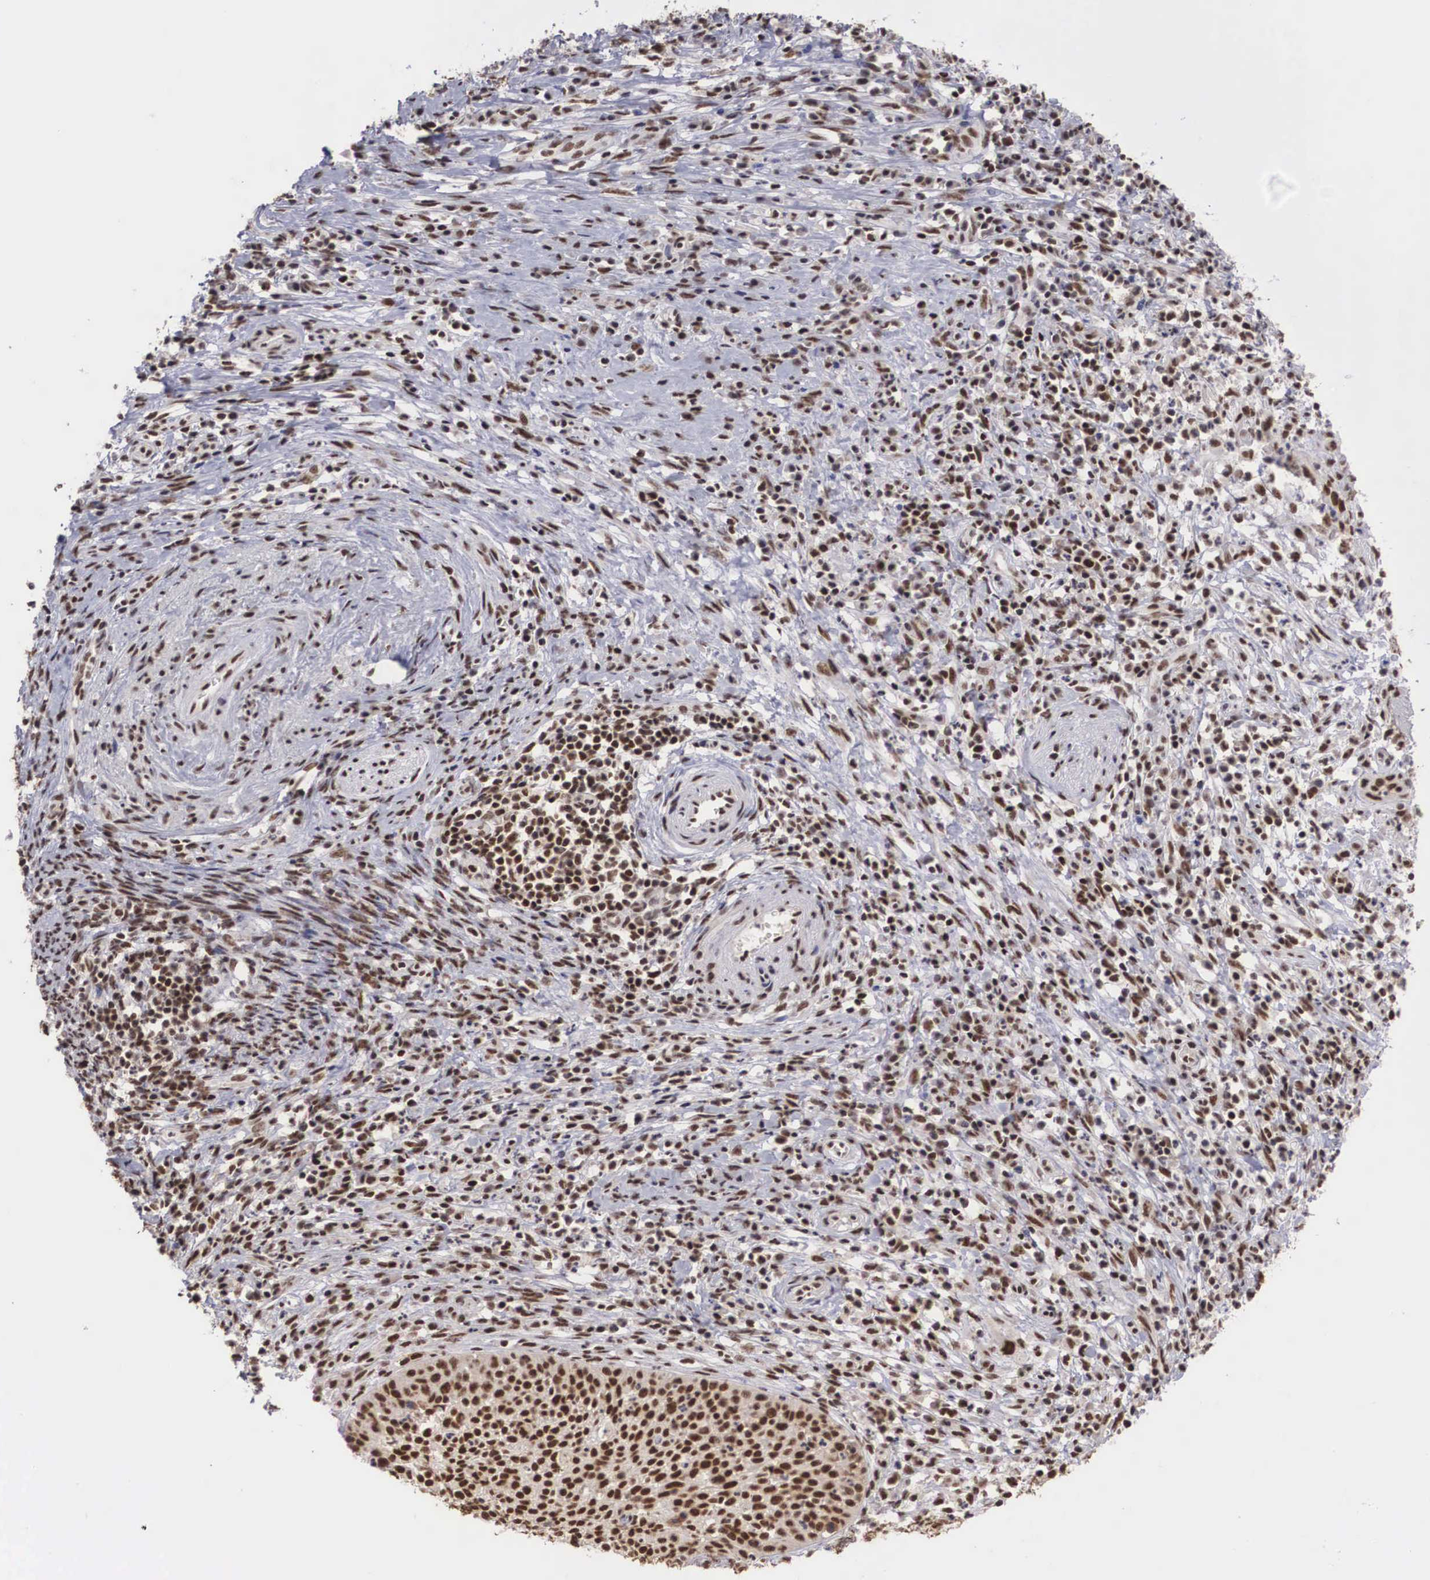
{"staining": {"intensity": "strong", "quantity": ">75%", "location": "nuclear"}, "tissue": "cervical cancer", "cell_type": "Tumor cells", "image_type": "cancer", "snomed": [{"axis": "morphology", "description": "Squamous cell carcinoma, NOS"}, {"axis": "topography", "description": "Cervix"}], "caption": "About >75% of tumor cells in cervical squamous cell carcinoma demonstrate strong nuclear protein staining as visualized by brown immunohistochemical staining.", "gene": "HTATSF1", "patient": {"sex": "female", "age": 41}}